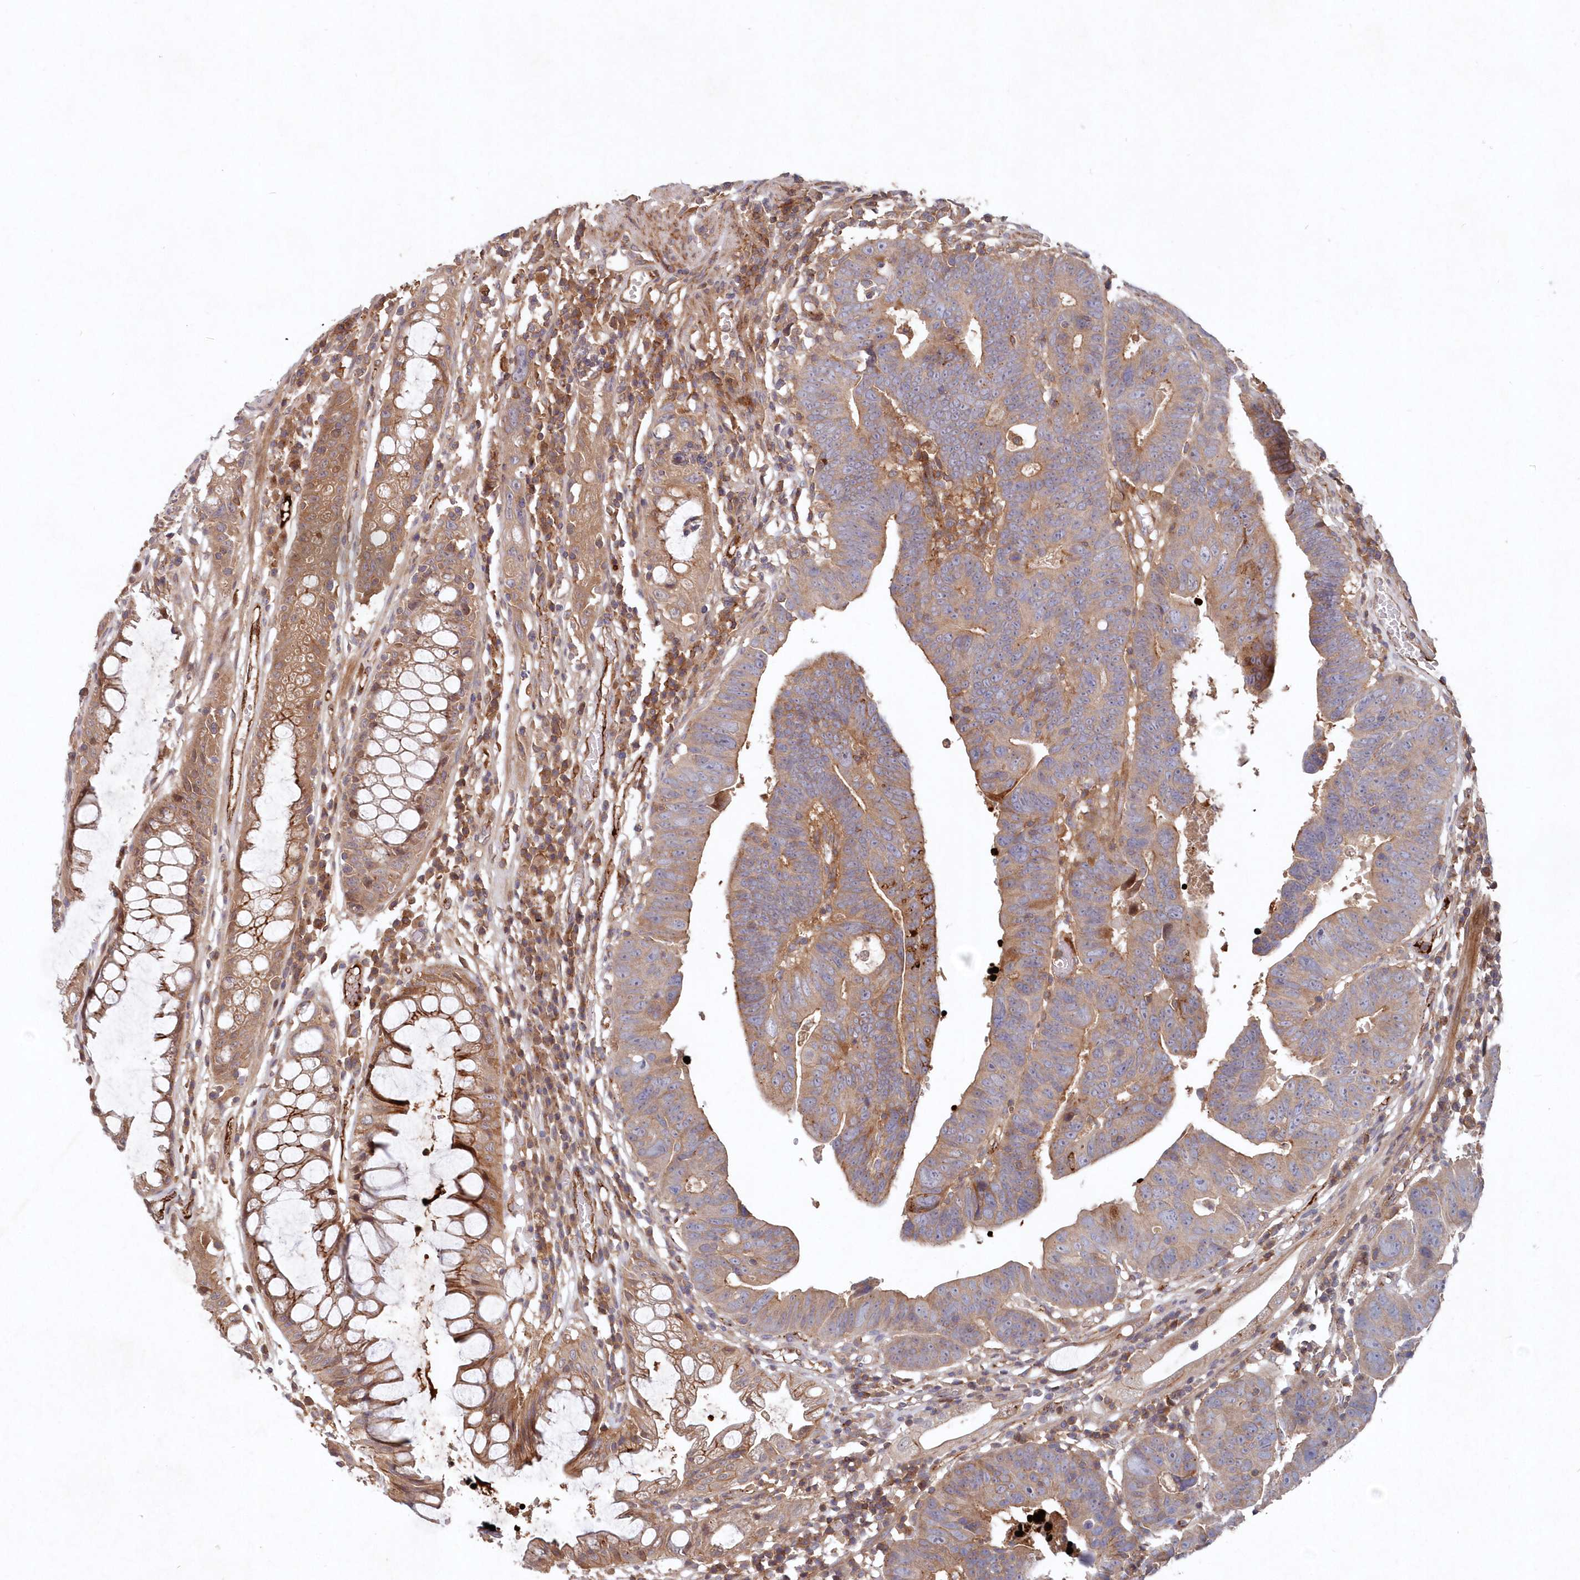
{"staining": {"intensity": "moderate", "quantity": ">75%", "location": "cytoplasmic/membranous"}, "tissue": "colorectal cancer", "cell_type": "Tumor cells", "image_type": "cancer", "snomed": [{"axis": "morphology", "description": "Adenocarcinoma, NOS"}, {"axis": "topography", "description": "Rectum"}], "caption": "Immunohistochemistry image of neoplastic tissue: human colorectal cancer stained using immunohistochemistry (IHC) displays medium levels of moderate protein expression localized specifically in the cytoplasmic/membranous of tumor cells, appearing as a cytoplasmic/membranous brown color.", "gene": "ABHD14B", "patient": {"sex": "female", "age": 65}}